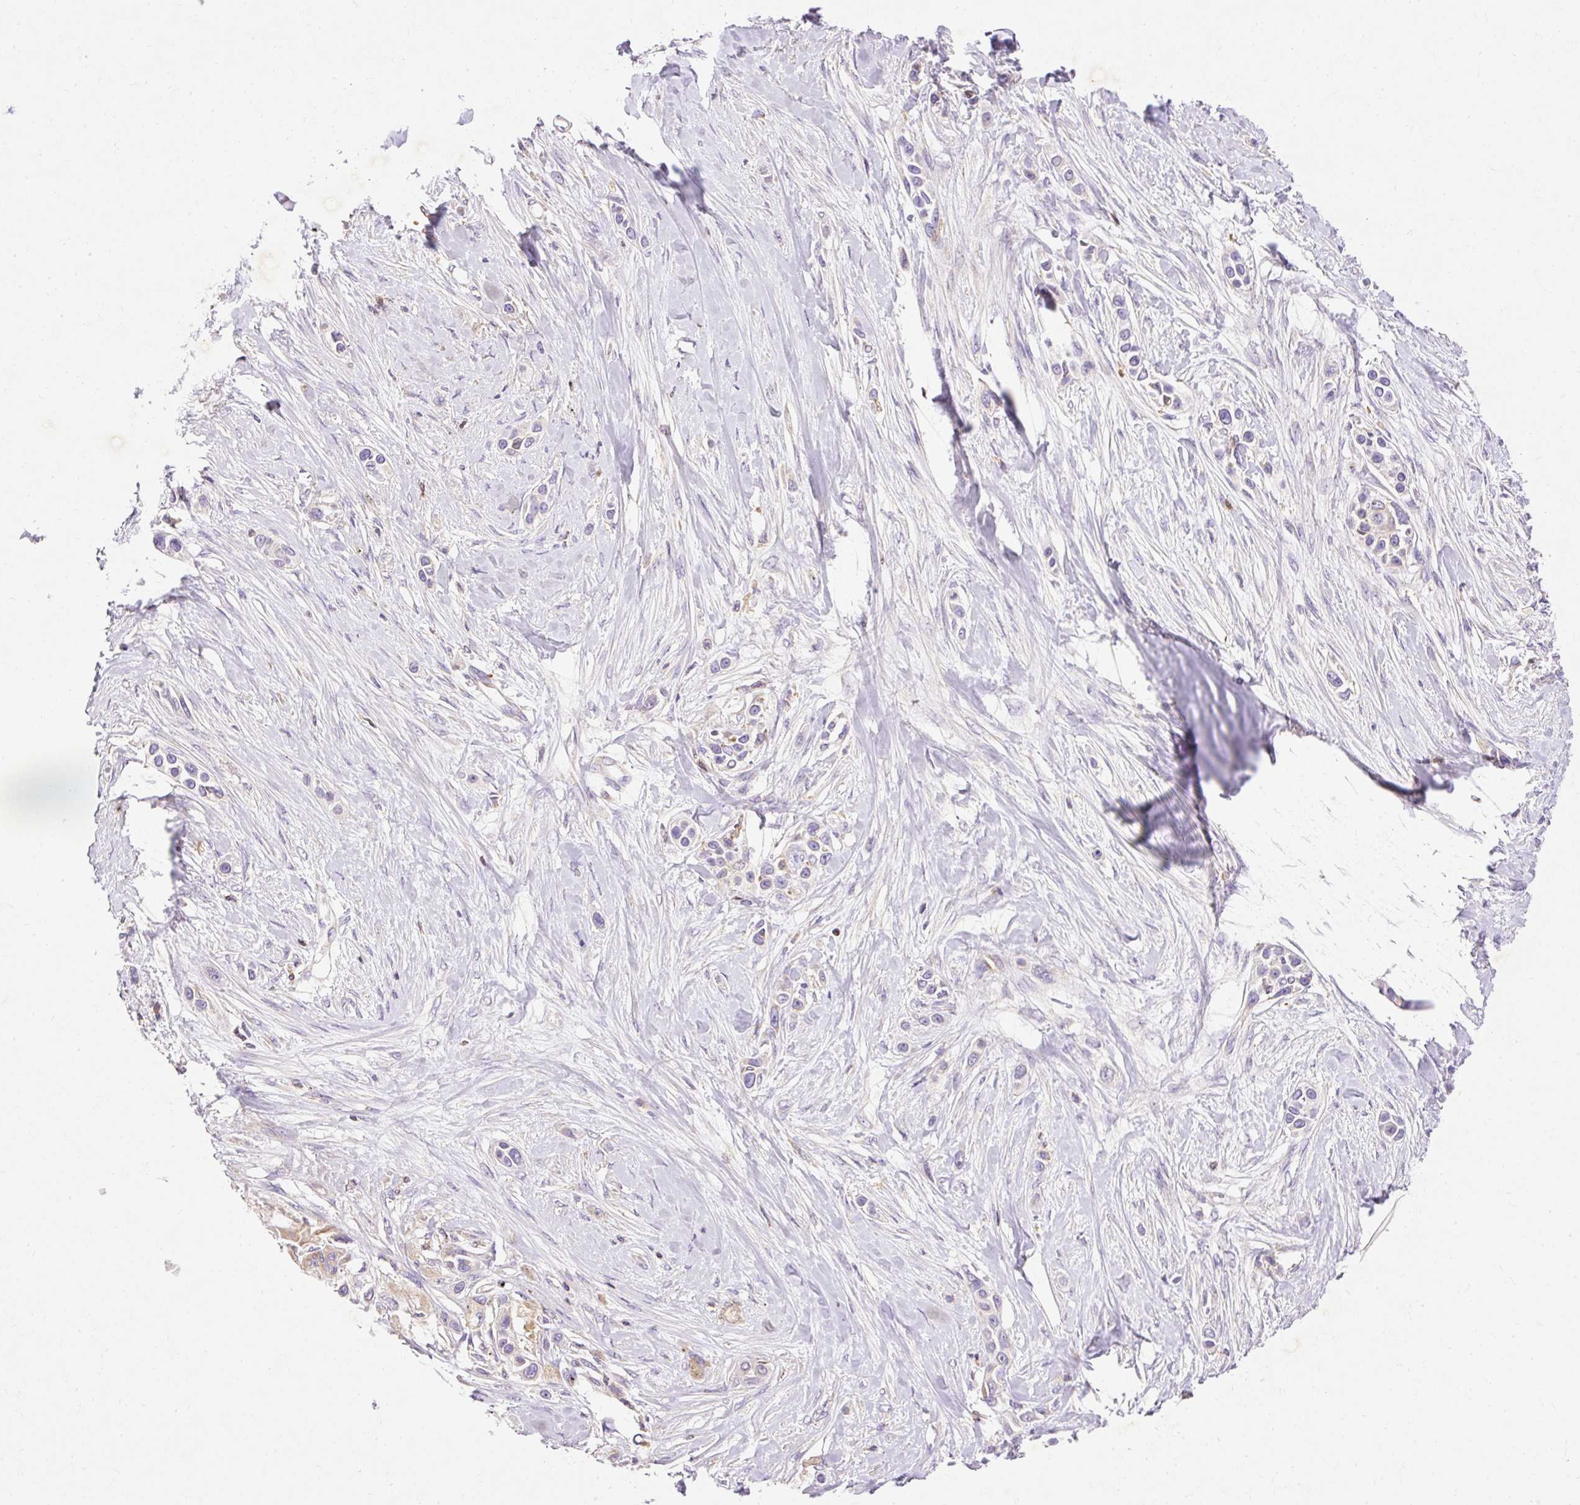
{"staining": {"intensity": "weak", "quantity": "25%-75%", "location": "cytoplasmic/membranous"}, "tissue": "skin cancer", "cell_type": "Tumor cells", "image_type": "cancer", "snomed": [{"axis": "morphology", "description": "Squamous cell carcinoma, NOS"}, {"axis": "topography", "description": "Skin"}], "caption": "DAB (3,3'-diaminobenzidine) immunohistochemical staining of human skin squamous cell carcinoma shows weak cytoplasmic/membranous protein positivity in approximately 25%-75% of tumor cells. The protein is stained brown, and the nuclei are stained in blue (DAB (3,3'-diaminobenzidine) IHC with brightfield microscopy, high magnification).", "gene": "IMMT", "patient": {"sex": "female", "age": 69}}